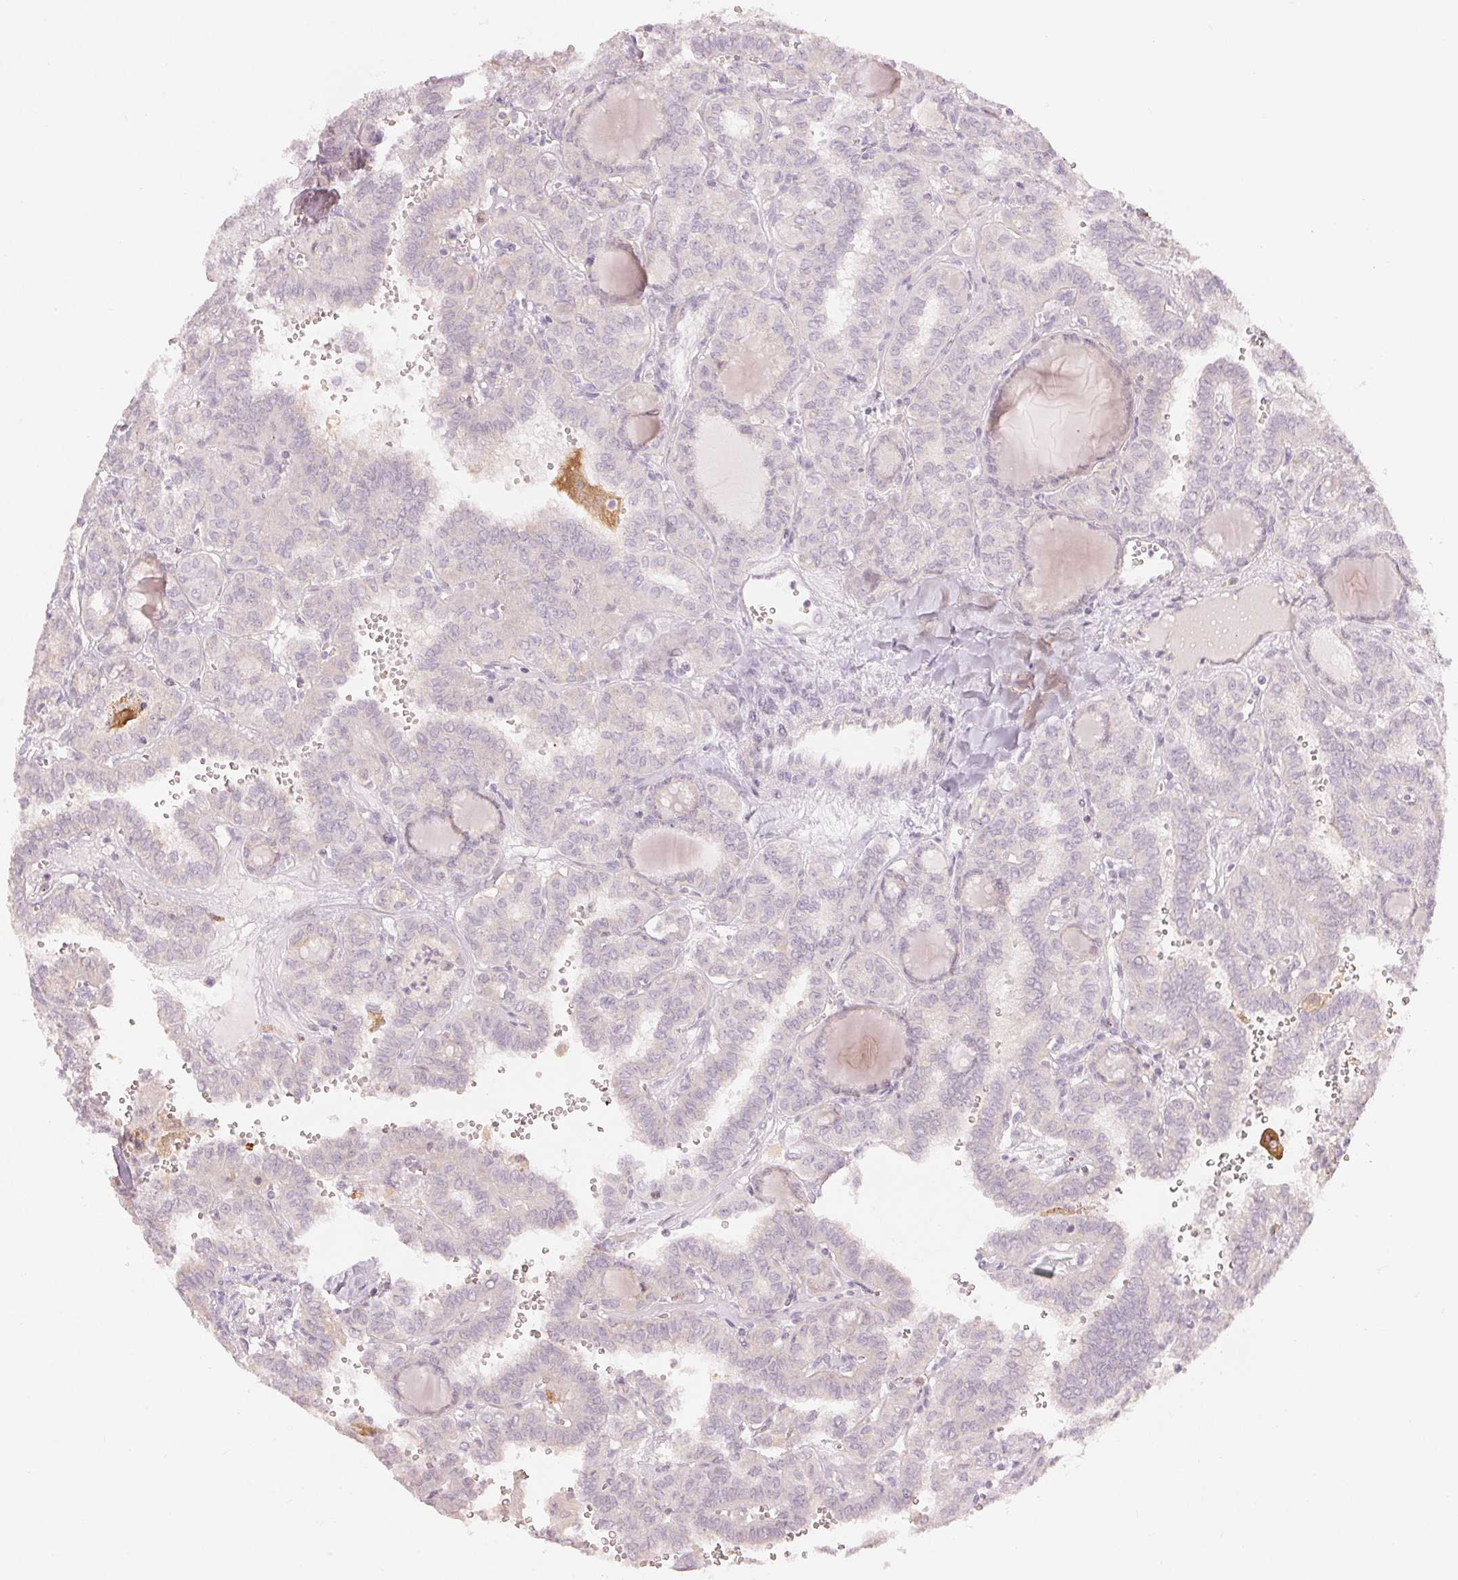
{"staining": {"intensity": "negative", "quantity": "none", "location": "none"}, "tissue": "thyroid cancer", "cell_type": "Tumor cells", "image_type": "cancer", "snomed": [{"axis": "morphology", "description": "Papillary adenocarcinoma, NOS"}, {"axis": "topography", "description": "Thyroid gland"}], "caption": "Immunohistochemistry of papillary adenocarcinoma (thyroid) demonstrates no expression in tumor cells.", "gene": "DENND2C", "patient": {"sex": "female", "age": 41}}